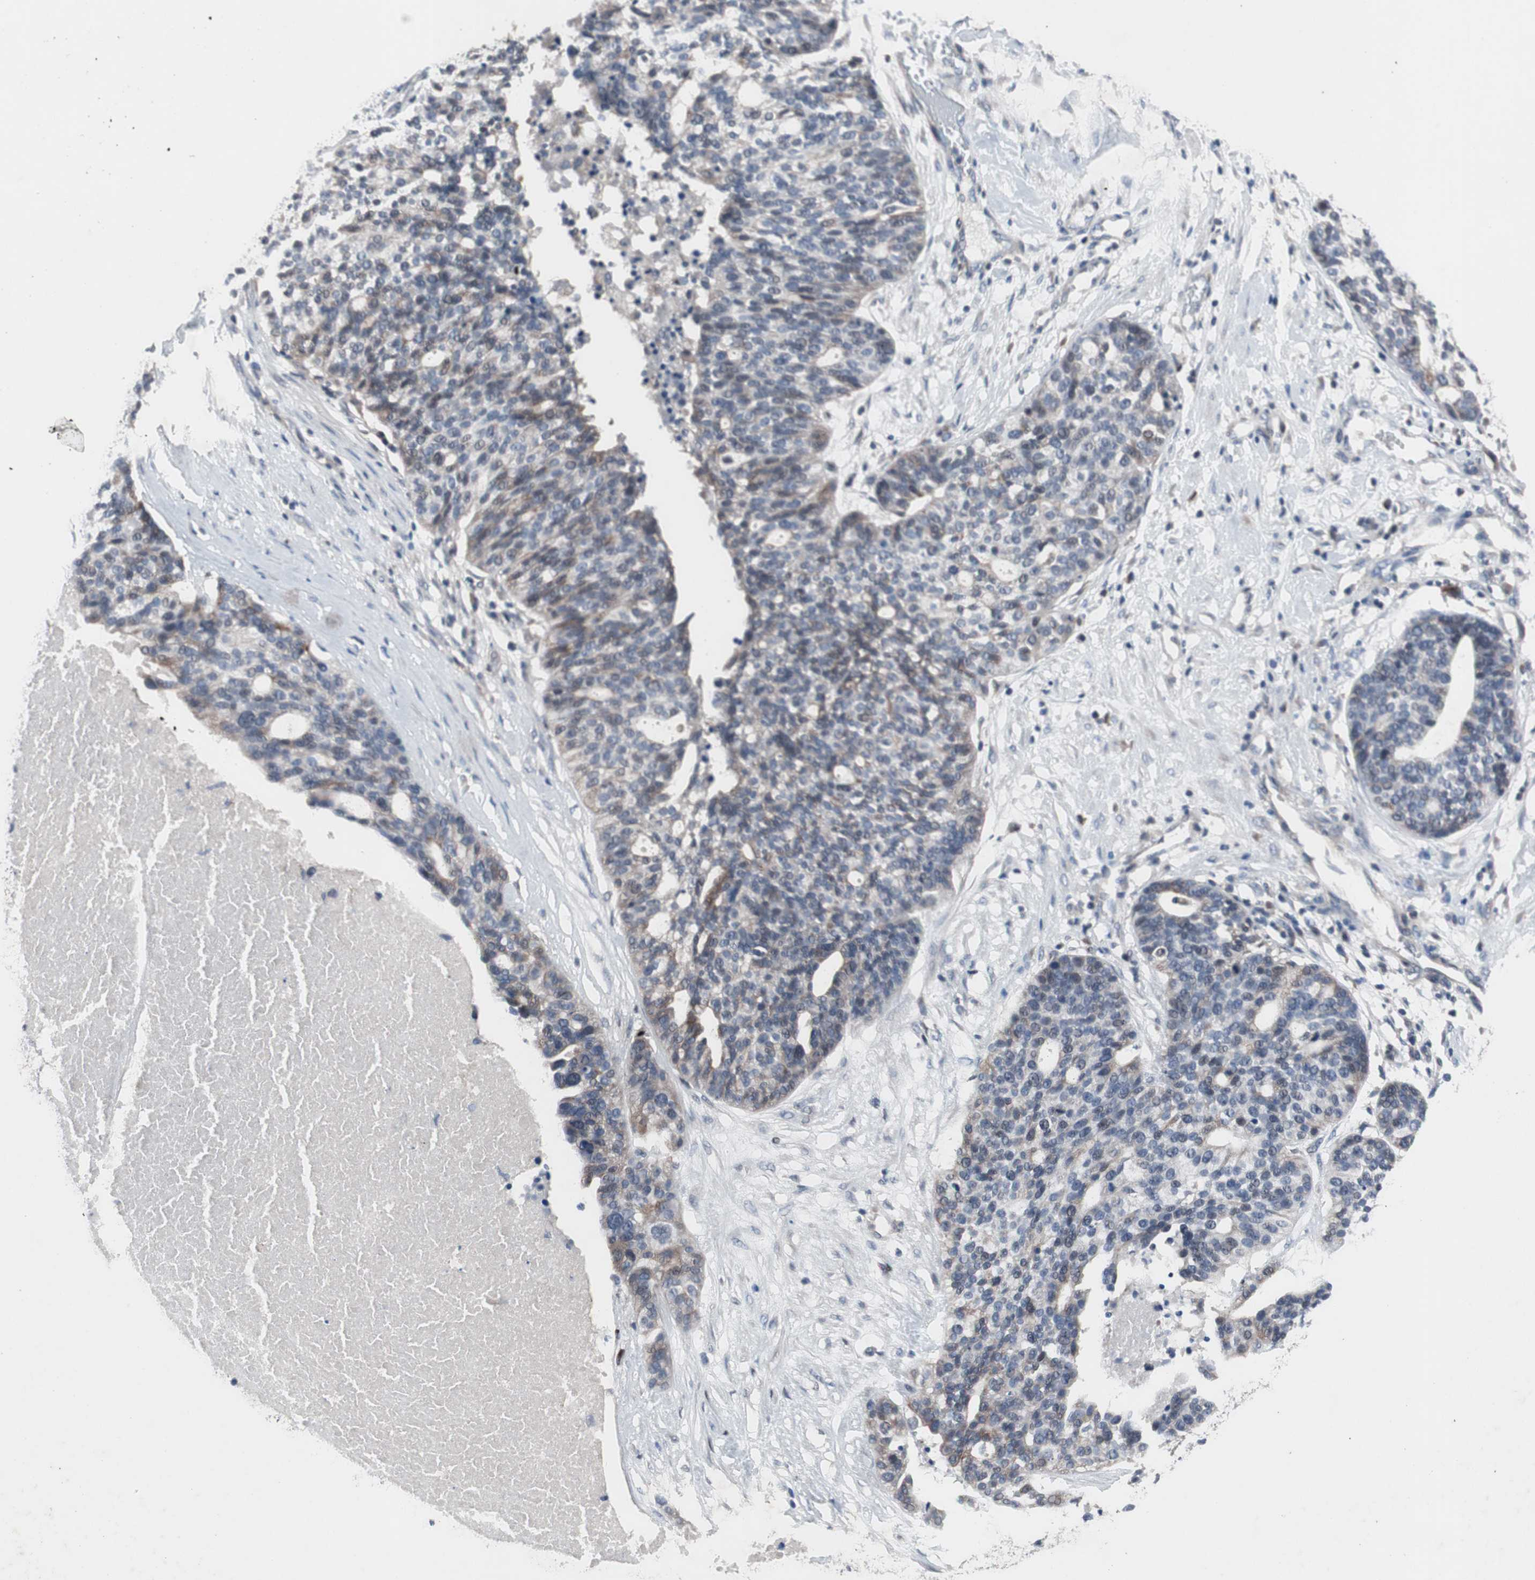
{"staining": {"intensity": "weak", "quantity": "<25%", "location": "cytoplasmic/membranous"}, "tissue": "ovarian cancer", "cell_type": "Tumor cells", "image_type": "cancer", "snomed": [{"axis": "morphology", "description": "Cystadenocarcinoma, serous, NOS"}, {"axis": "topography", "description": "Ovary"}], "caption": "Tumor cells are negative for protein expression in human ovarian cancer (serous cystadenocarcinoma).", "gene": "MUTYH", "patient": {"sex": "female", "age": 59}}